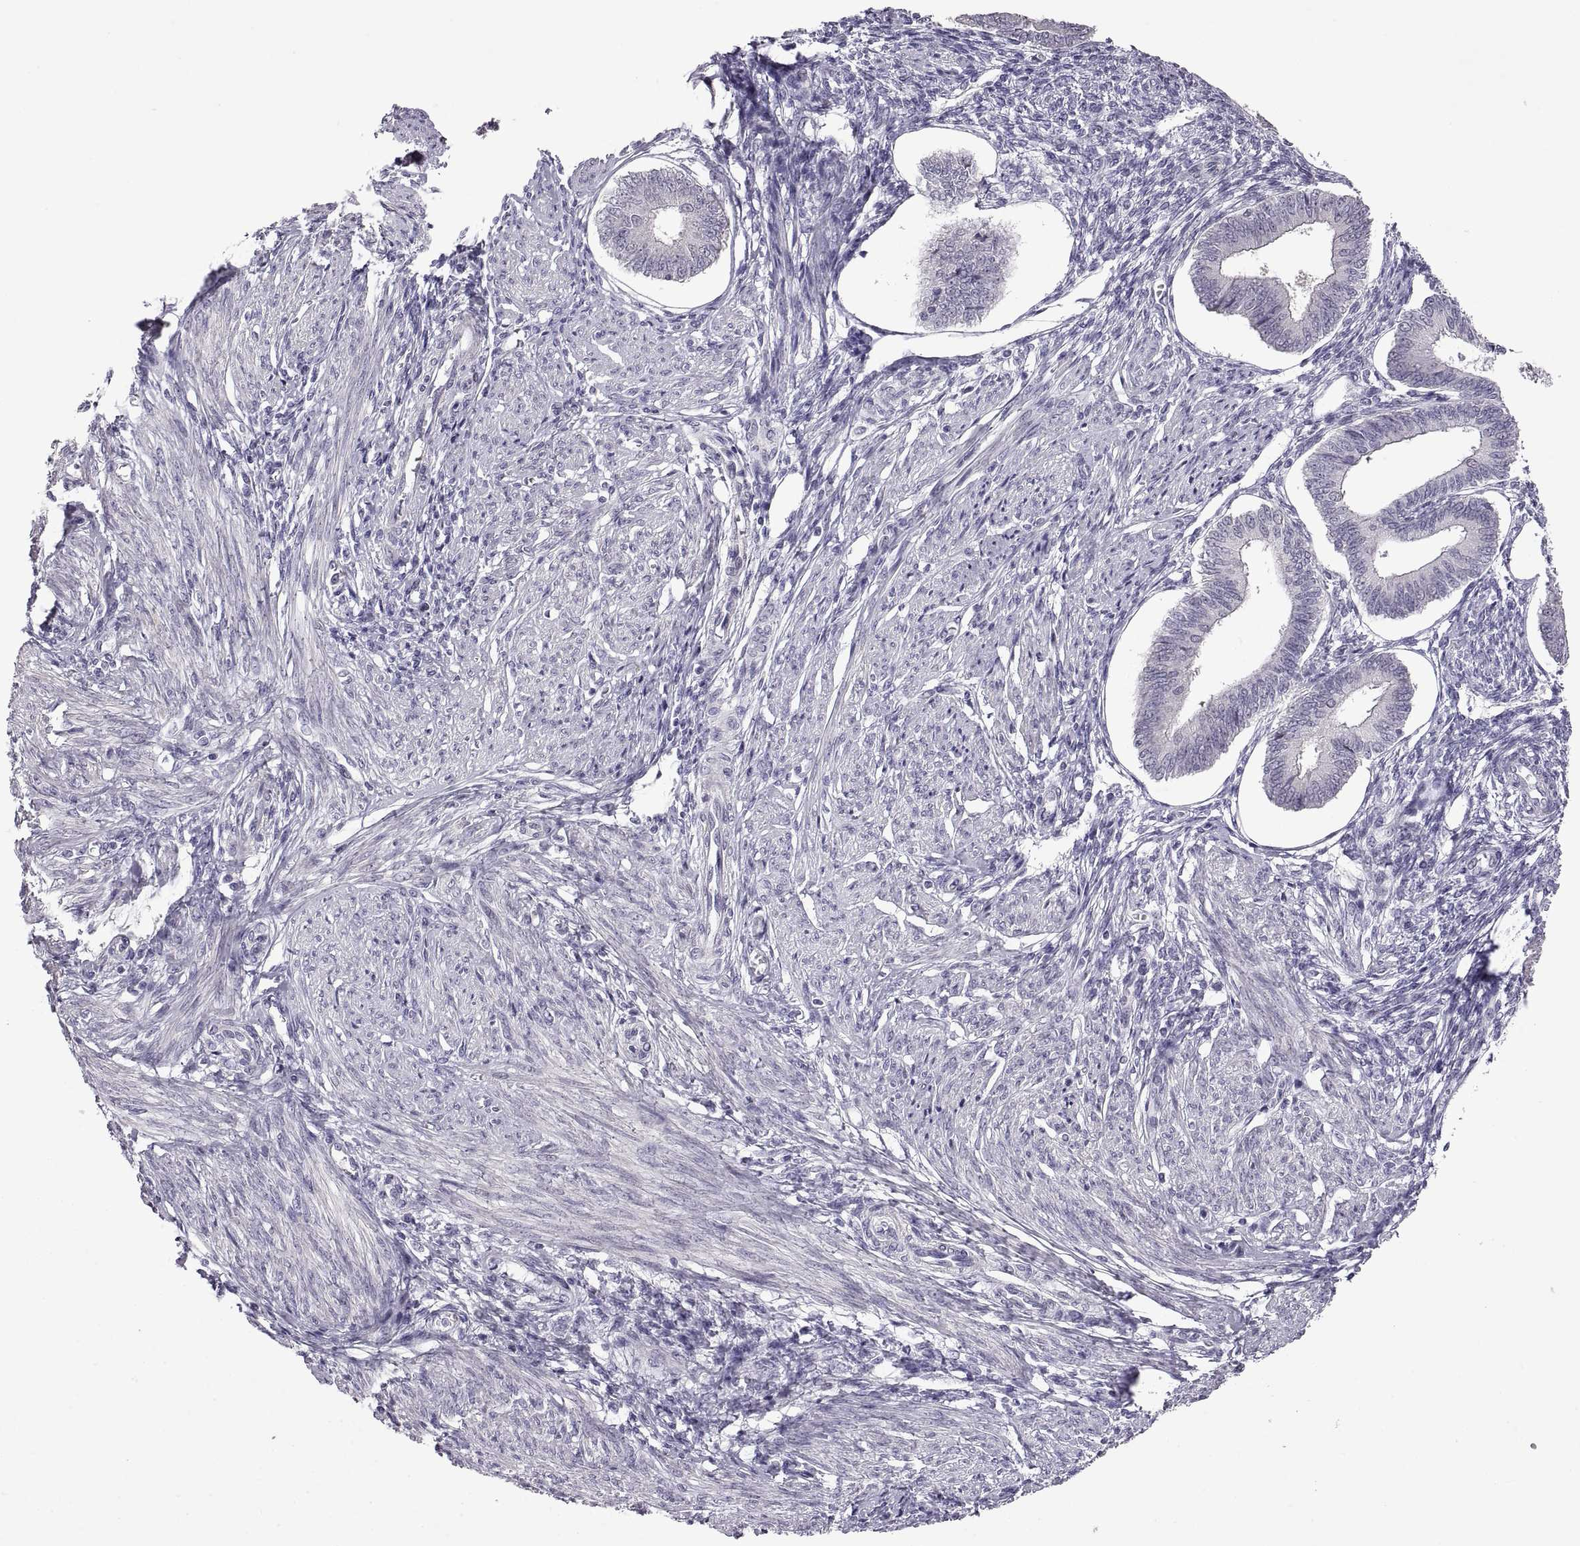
{"staining": {"intensity": "negative", "quantity": "none", "location": "none"}, "tissue": "endometrium", "cell_type": "Cells in endometrial stroma", "image_type": "normal", "snomed": [{"axis": "morphology", "description": "Normal tissue, NOS"}, {"axis": "topography", "description": "Endometrium"}], "caption": "A high-resolution photomicrograph shows immunohistochemistry (IHC) staining of benign endometrium, which demonstrates no significant staining in cells in endometrial stroma. (Immunohistochemistry, brightfield microscopy, high magnification).", "gene": "FAM170A", "patient": {"sex": "female", "age": 42}}